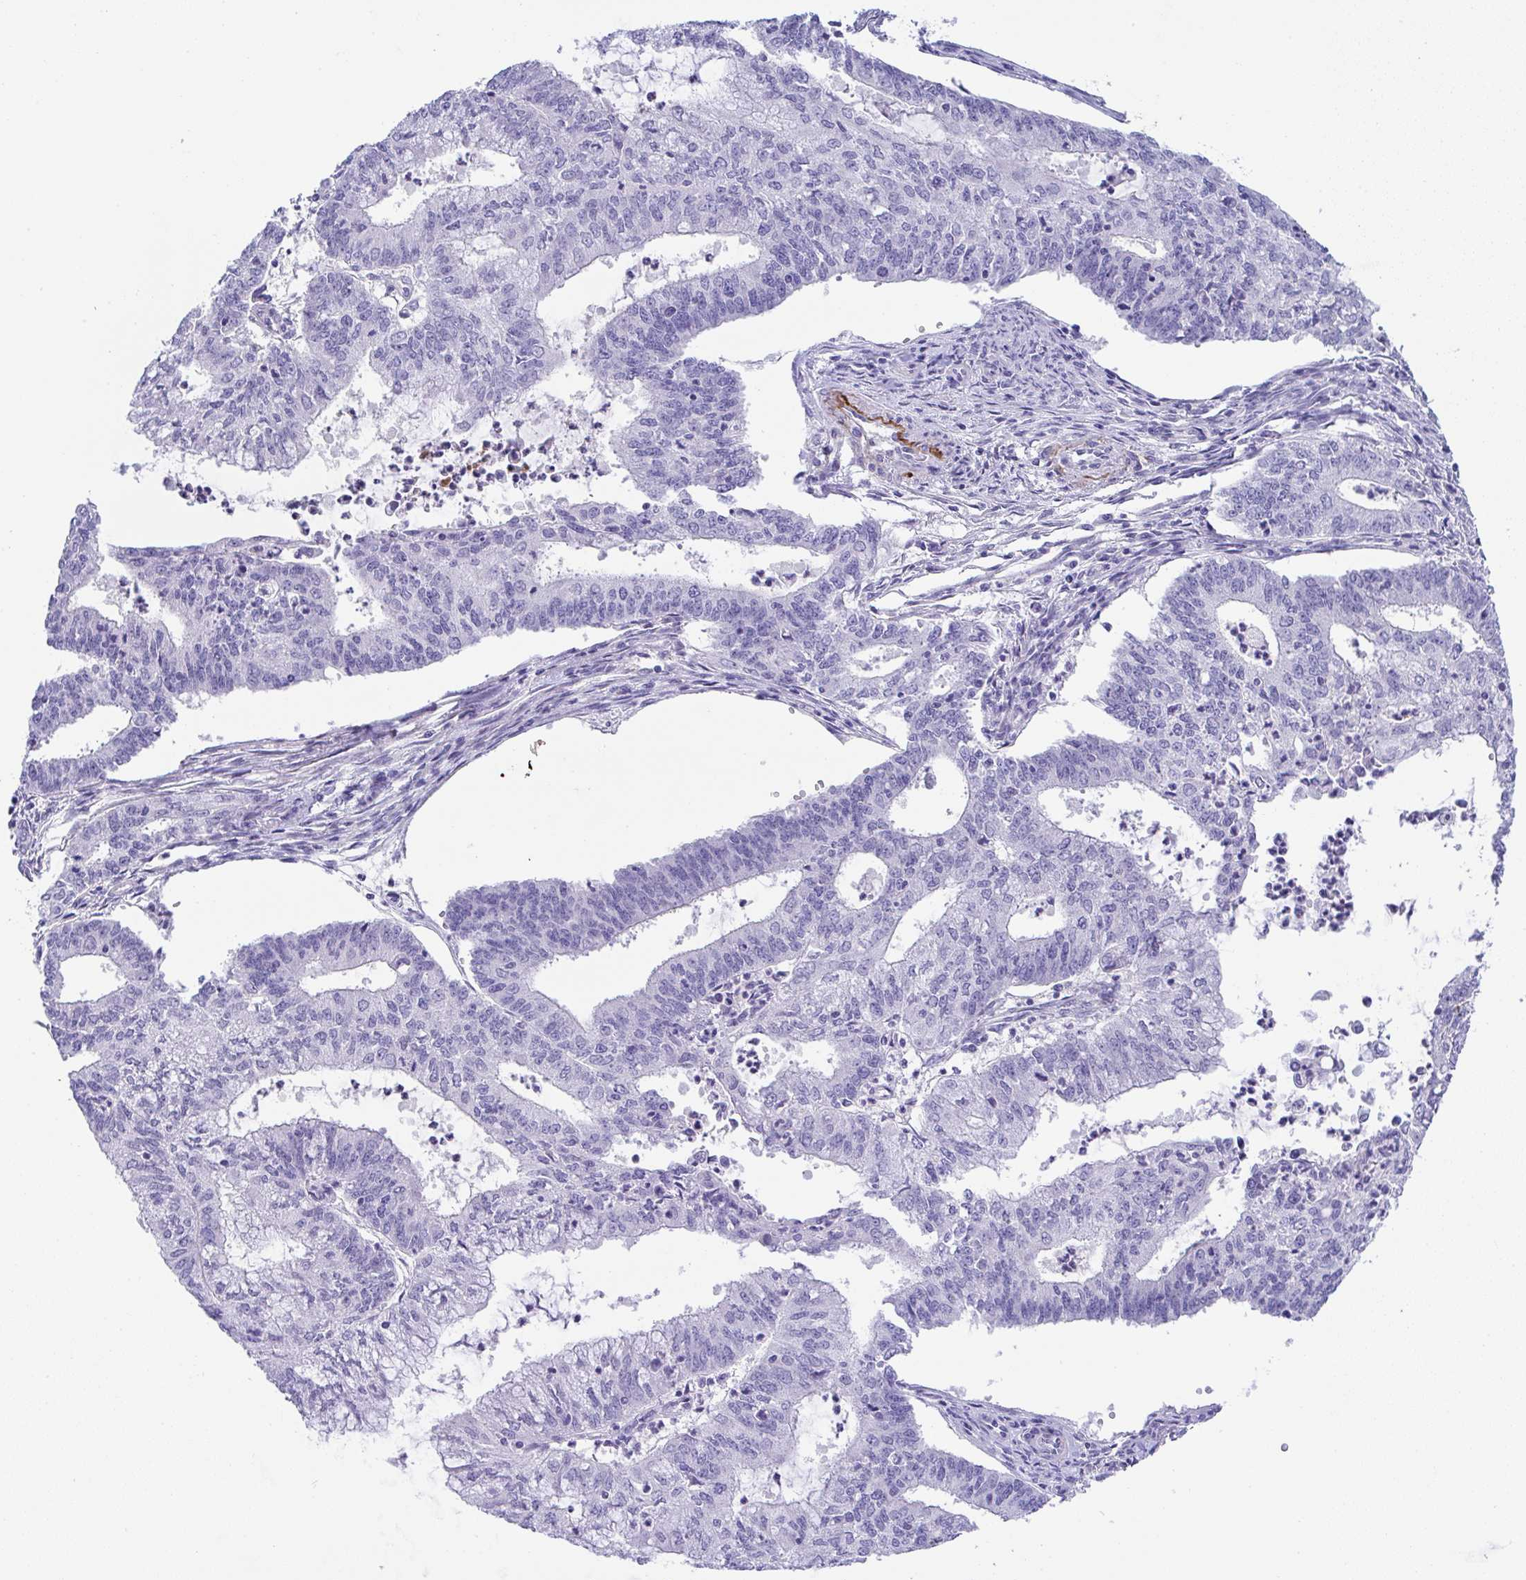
{"staining": {"intensity": "negative", "quantity": "none", "location": "none"}, "tissue": "endometrial cancer", "cell_type": "Tumor cells", "image_type": "cancer", "snomed": [{"axis": "morphology", "description": "Adenocarcinoma, NOS"}, {"axis": "topography", "description": "Endometrium"}], "caption": "Immunohistochemistry histopathology image of neoplastic tissue: human endometrial adenocarcinoma stained with DAB (3,3'-diaminobenzidine) demonstrates no significant protein positivity in tumor cells.", "gene": "KMT2E", "patient": {"sex": "female", "age": 61}}